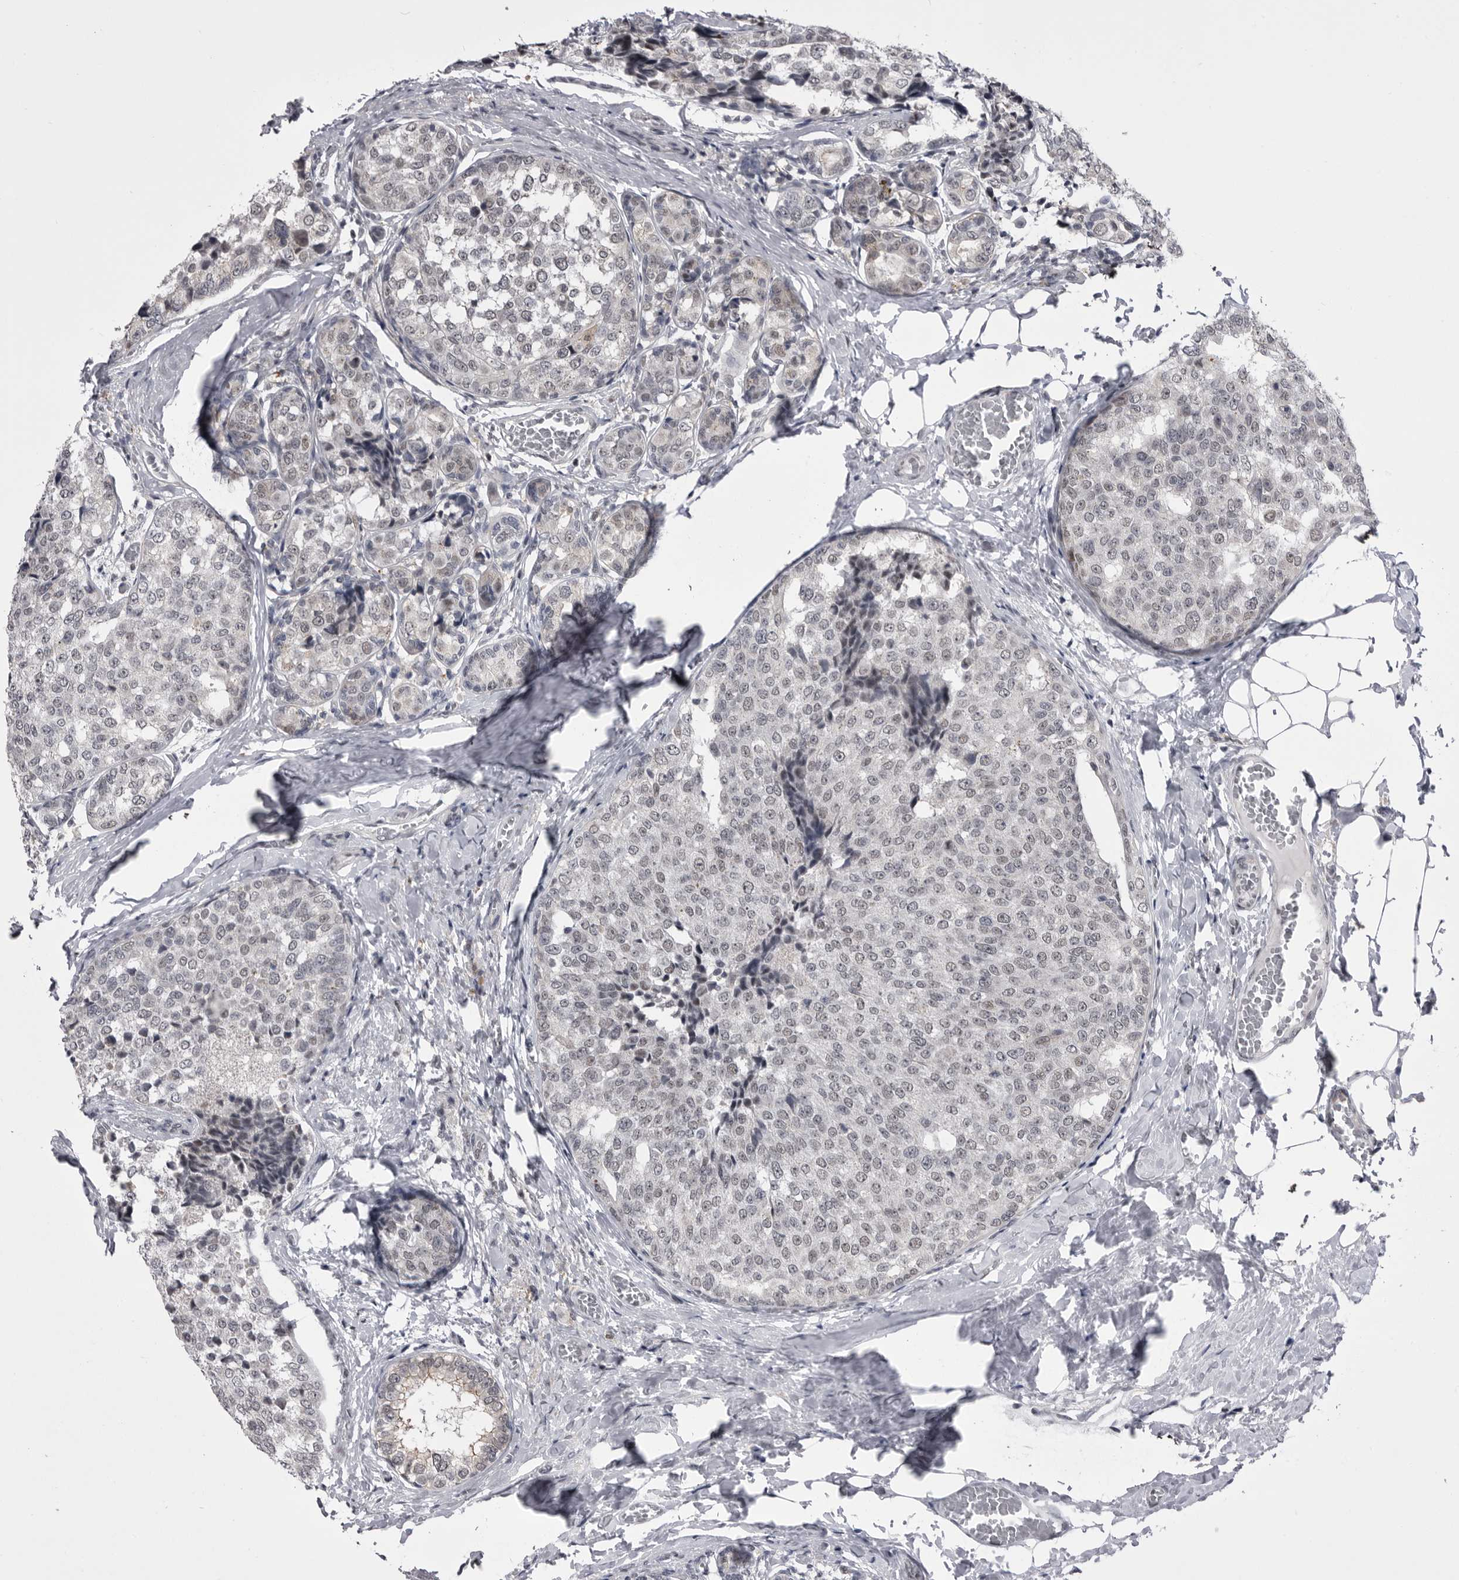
{"staining": {"intensity": "negative", "quantity": "none", "location": "none"}, "tissue": "breast cancer", "cell_type": "Tumor cells", "image_type": "cancer", "snomed": [{"axis": "morphology", "description": "Normal tissue, NOS"}, {"axis": "morphology", "description": "Duct carcinoma"}, {"axis": "topography", "description": "Breast"}], "caption": "Histopathology image shows no protein staining in tumor cells of breast invasive ductal carcinoma tissue.", "gene": "PRPF3", "patient": {"sex": "female", "age": 43}}